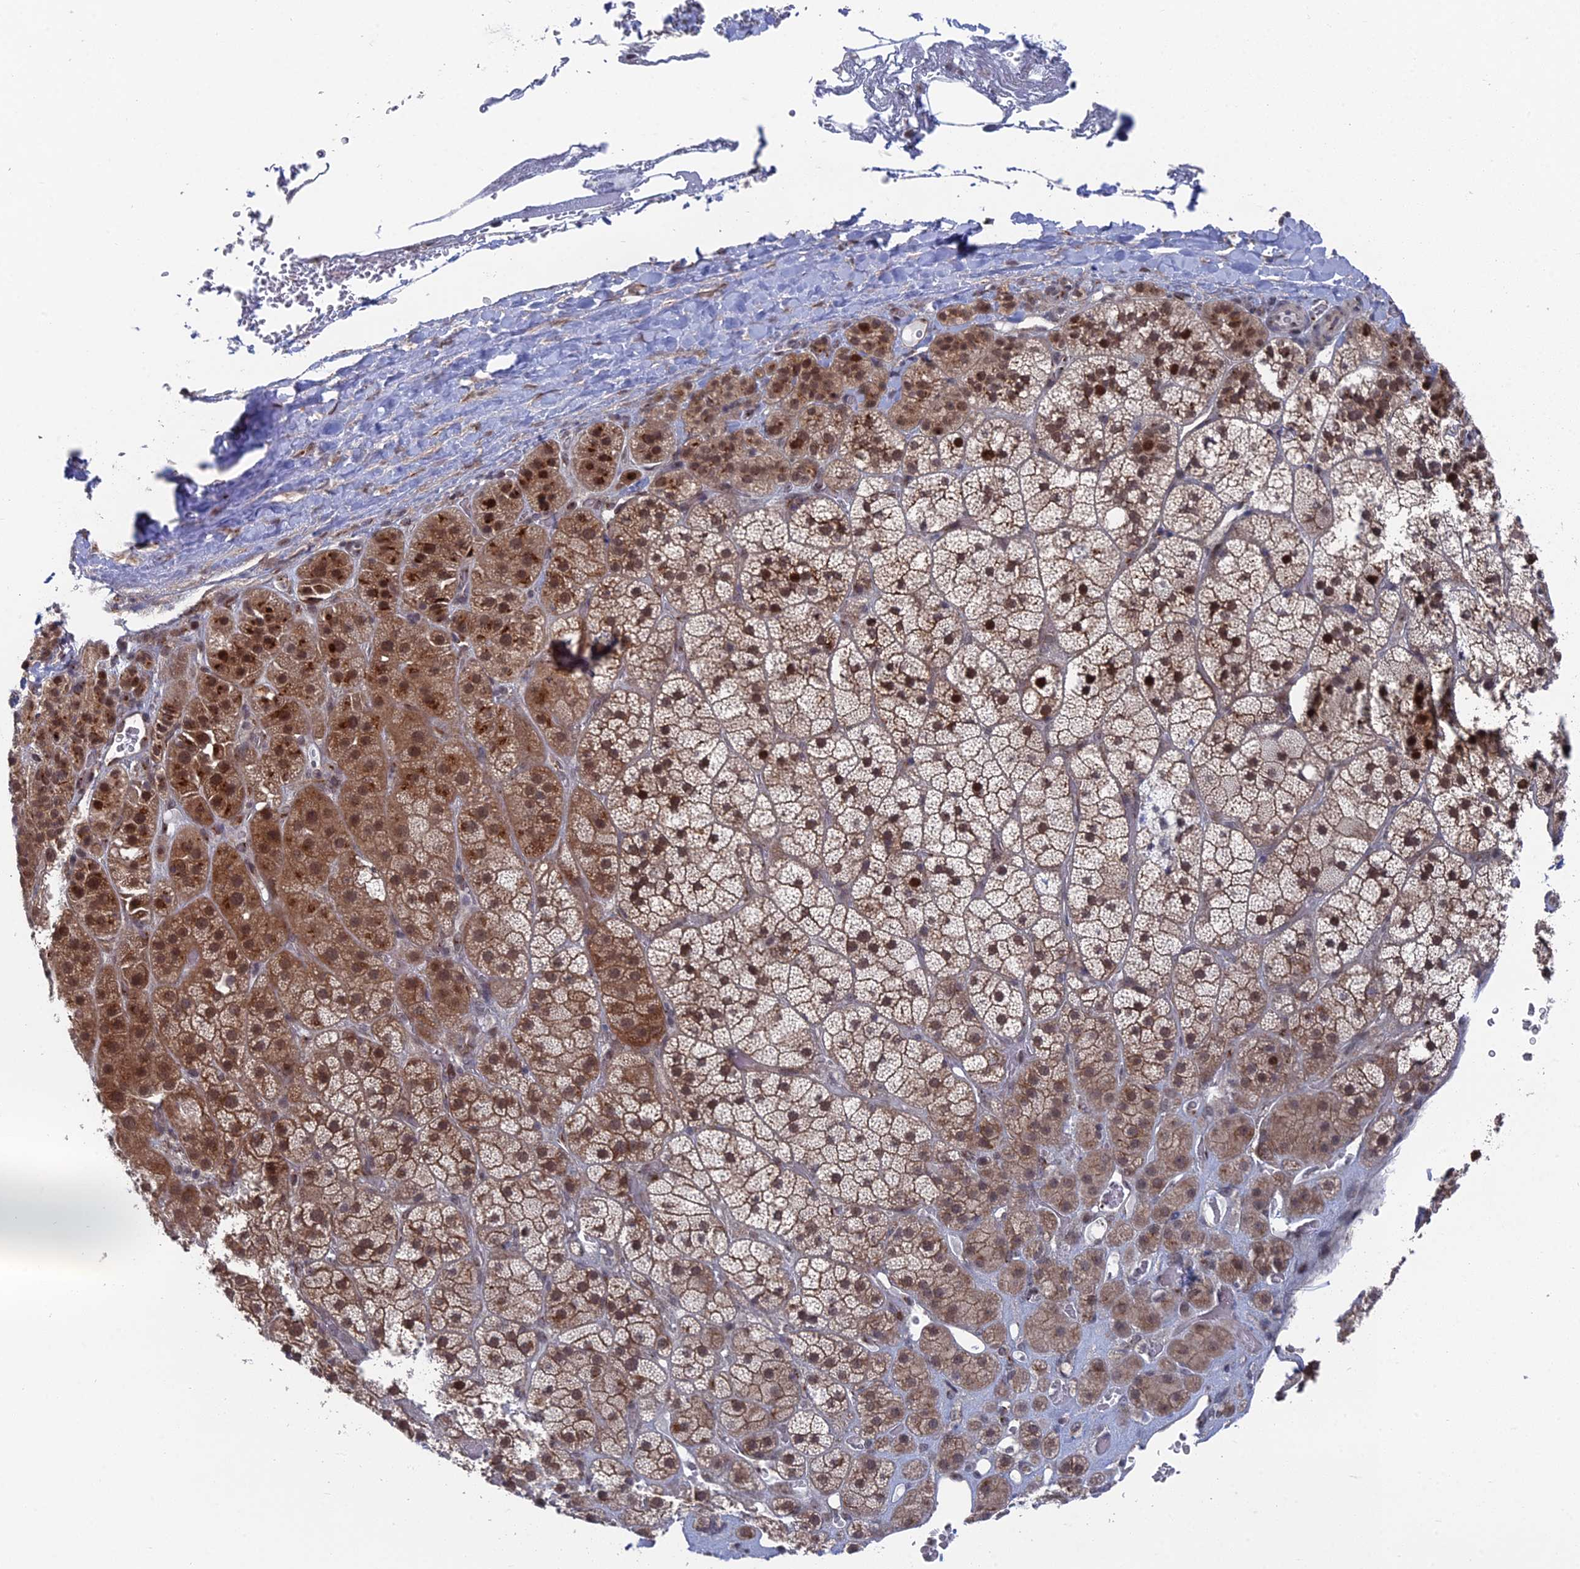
{"staining": {"intensity": "strong", "quantity": ">75%", "location": "cytoplasmic/membranous,nuclear"}, "tissue": "adrenal gland", "cell_type": "Glandular cells", "image_type": "normal", "snomed": [{"axis": "morphology", "description": "Normal tissue, NOS"}, {"axis": "topography", "description": "Adrenal gland"}], "caption": "Glandular cells exhibit high levels of strong cytoplasmic/membranous,nuclear positivity in about >75% of cells in benign human adrenal gland. The staining was performed using DAB to visualize the protein expression in brown, while the nuclei were stained in blue with hematoxylin (Magnification: 20x).", "gene": "FHIP2A", "patient": {"sex": "male", "age": 57}}